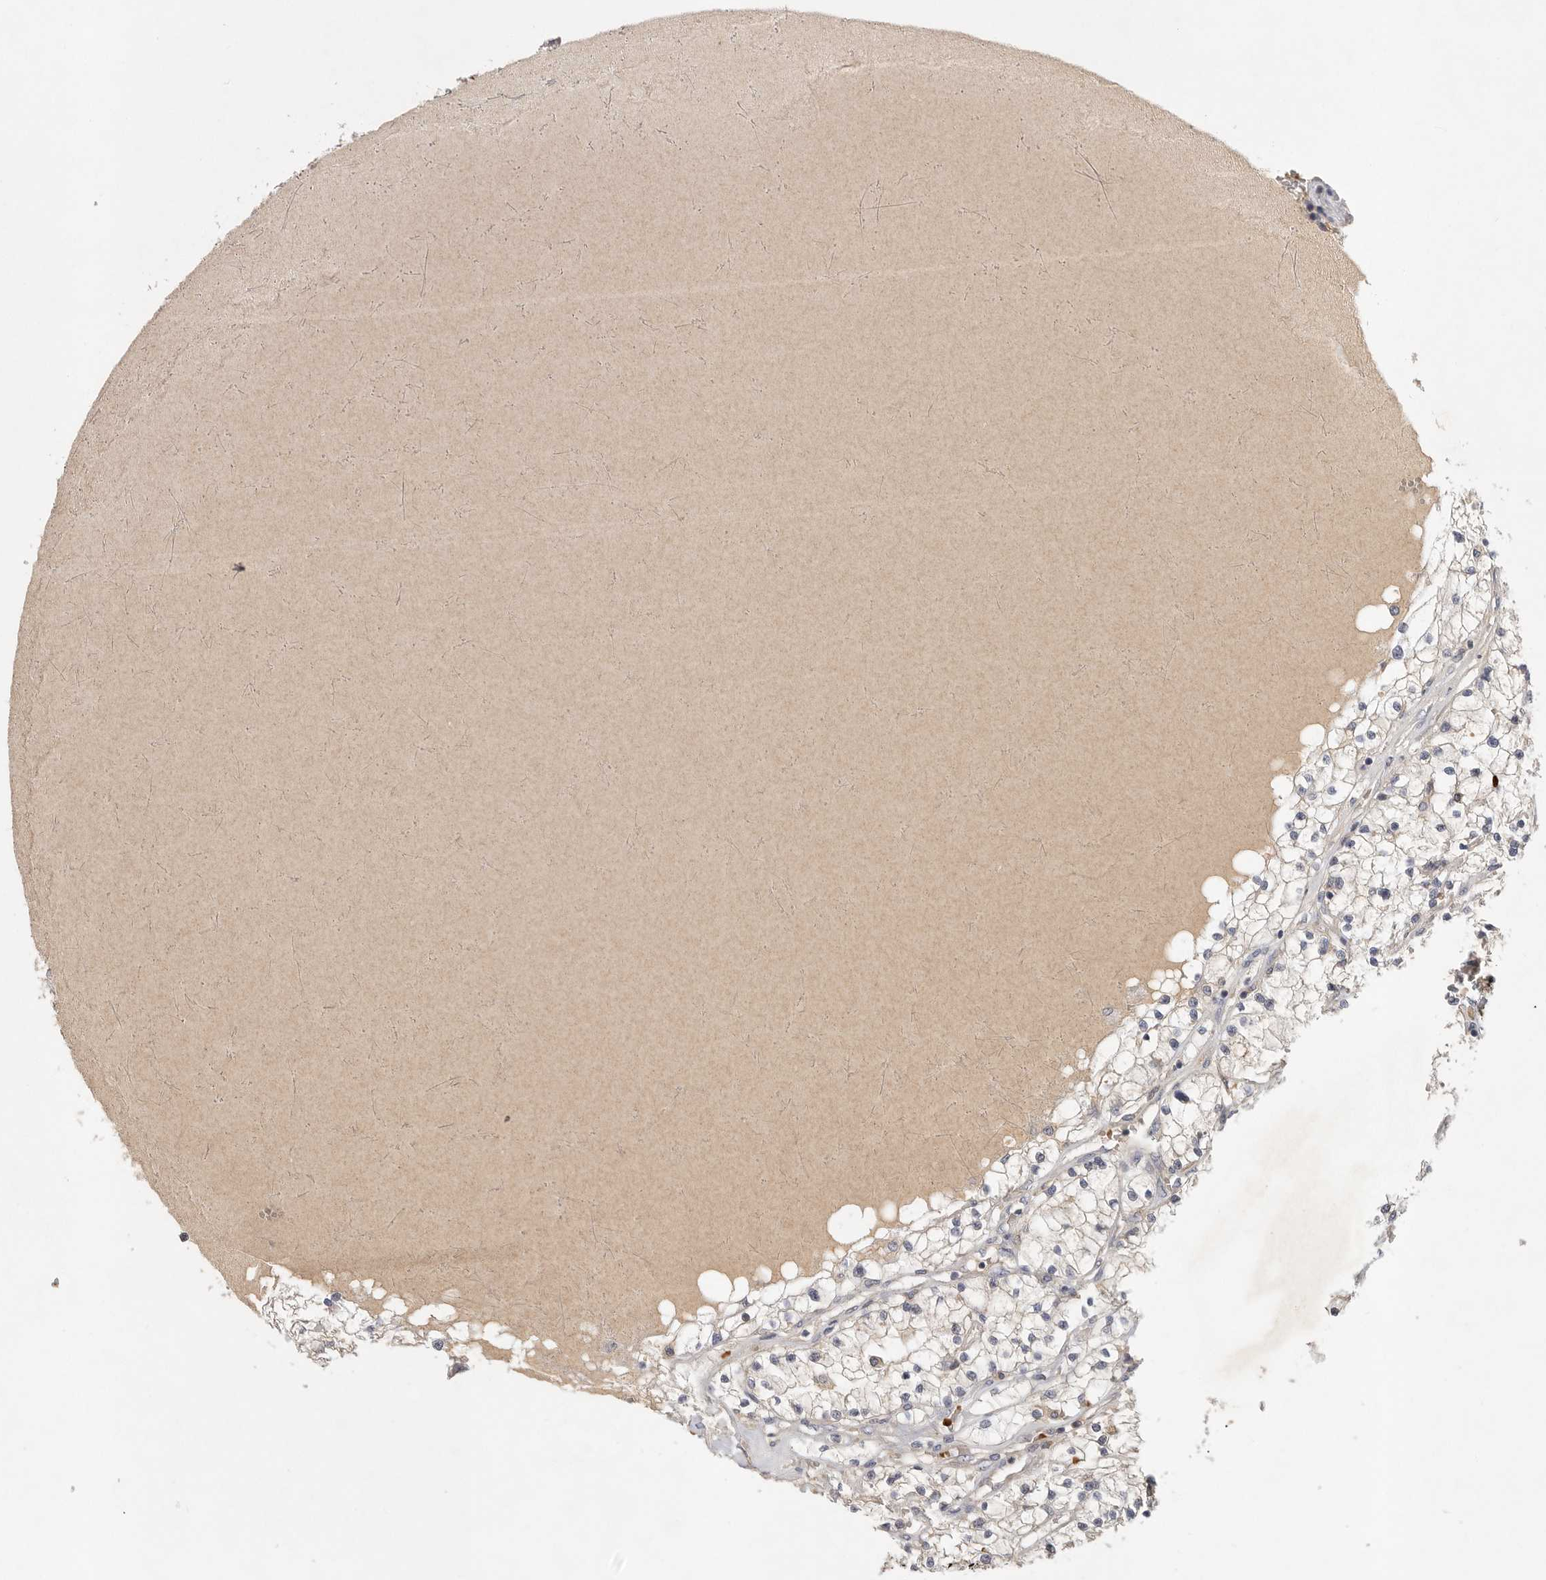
{"staining": {"intensity": "weak", "quantity": "<25%", "location": "cytoplasmic/membranous"}, "tissue": "renal cancer", "cell_type": "Tumor cells", "image_type": "cancer", "snomed": [{"axis": "morphology", "description": "Normal tissue, NOS"}, {"axis": "morphology", "description": "Adenocarcinoma, NOS"}, {"axis": "topography", "description": "Kidney"}], "caption": "There is no significant expression in tumor cells of renal adenocarcinoma.", "gene": "CFAP298", "patient": {"sex": "male", "age": 68}}